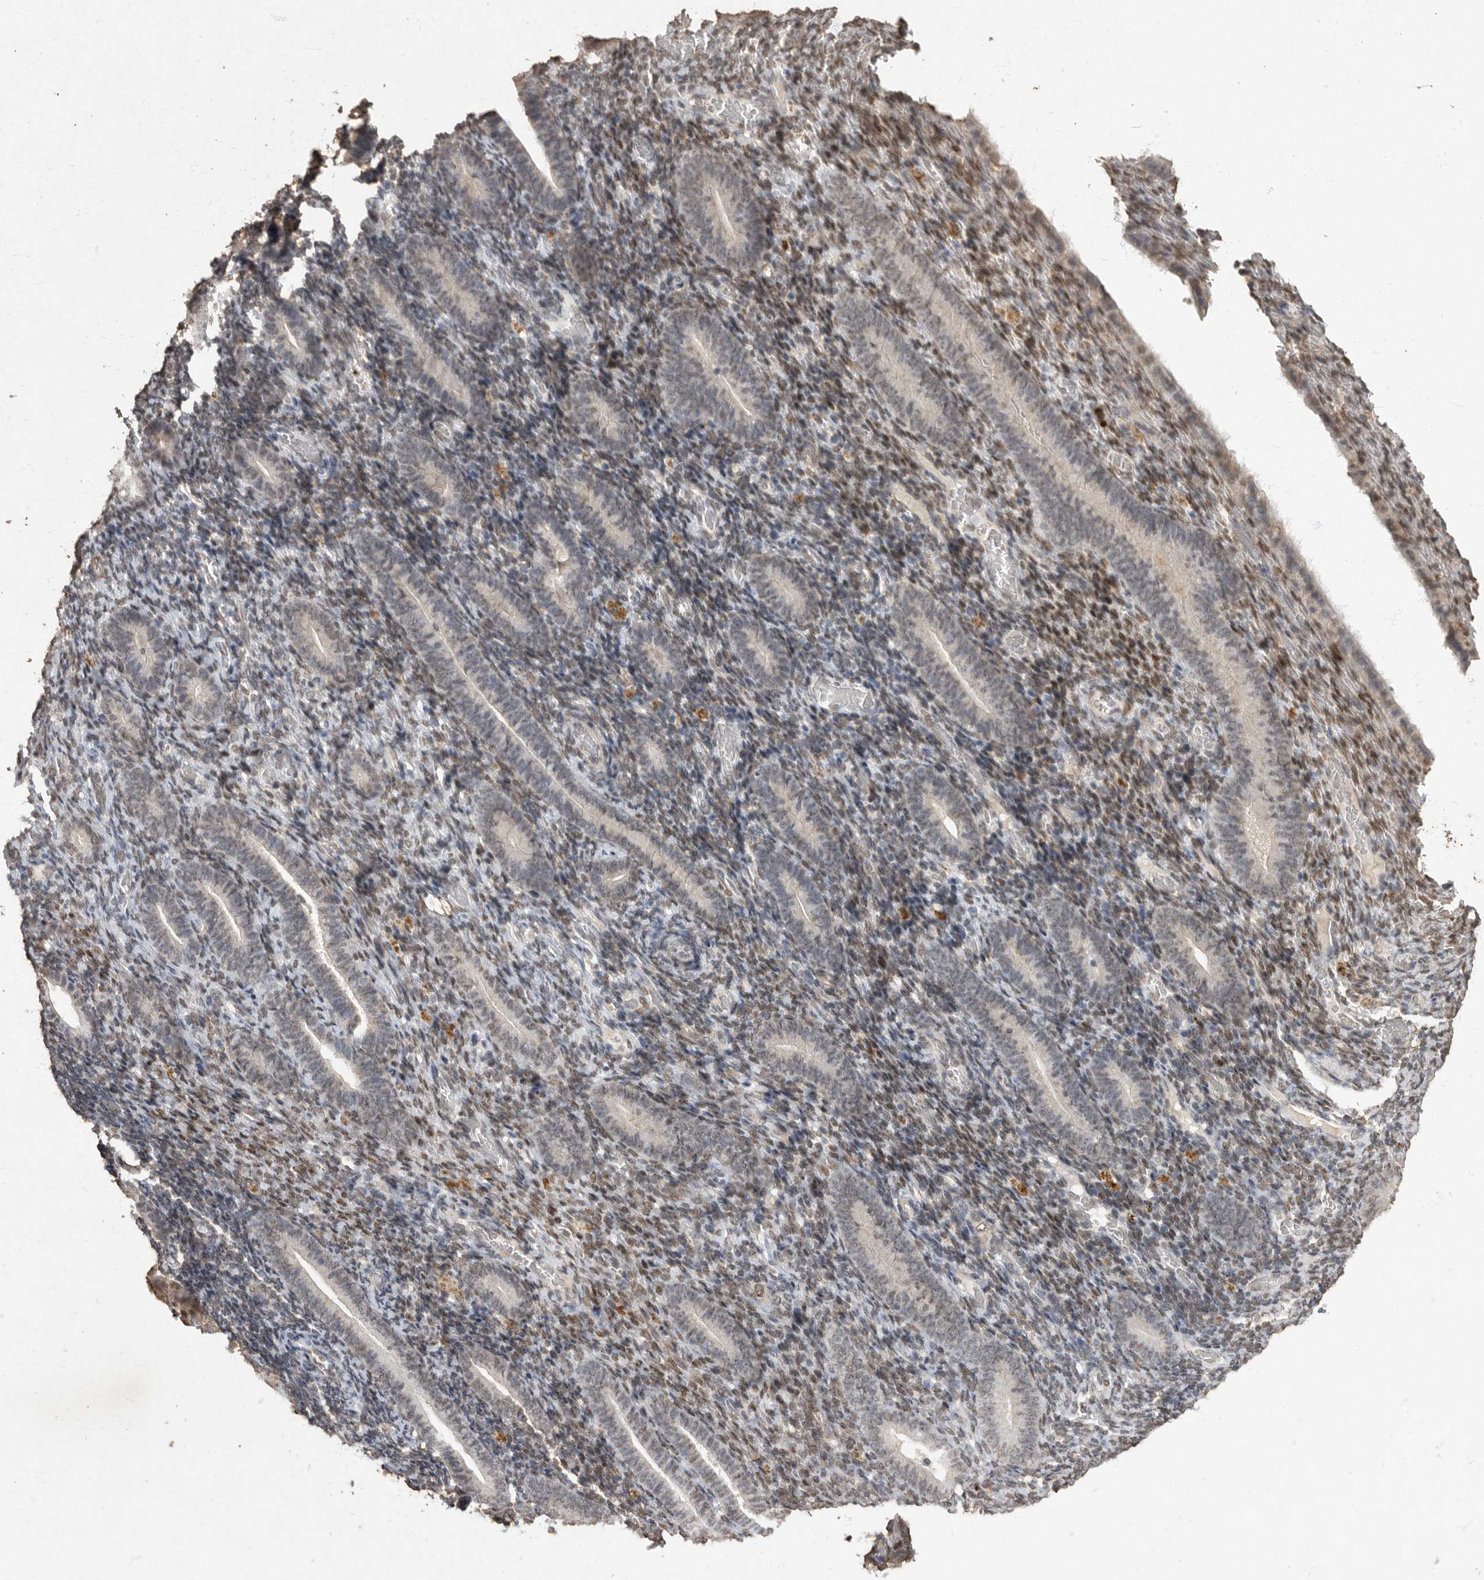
{"staining": {"intensity": "negative", "quantity": "none", "location": "none"}, "tissue": "endometrium", "cell_type": "Cells in endometrial stroma", "image_type": "normal", "snomed": [{"axis": "morphology", "description": "Normal tissue, NOS"}, {"axis": "topography", "description": "Endometrium"}], "caption": "Immunohistochemistry histopathology image of normal endometrium: human endometrium stained with DAB (3,3'-diaminobenzidine) exhibits no significant protein expression in cells in endometrial stroma. Nuclei are stained in blue.", "gene": "NBL1", "patient": {"sex": "female", "age": 51}}